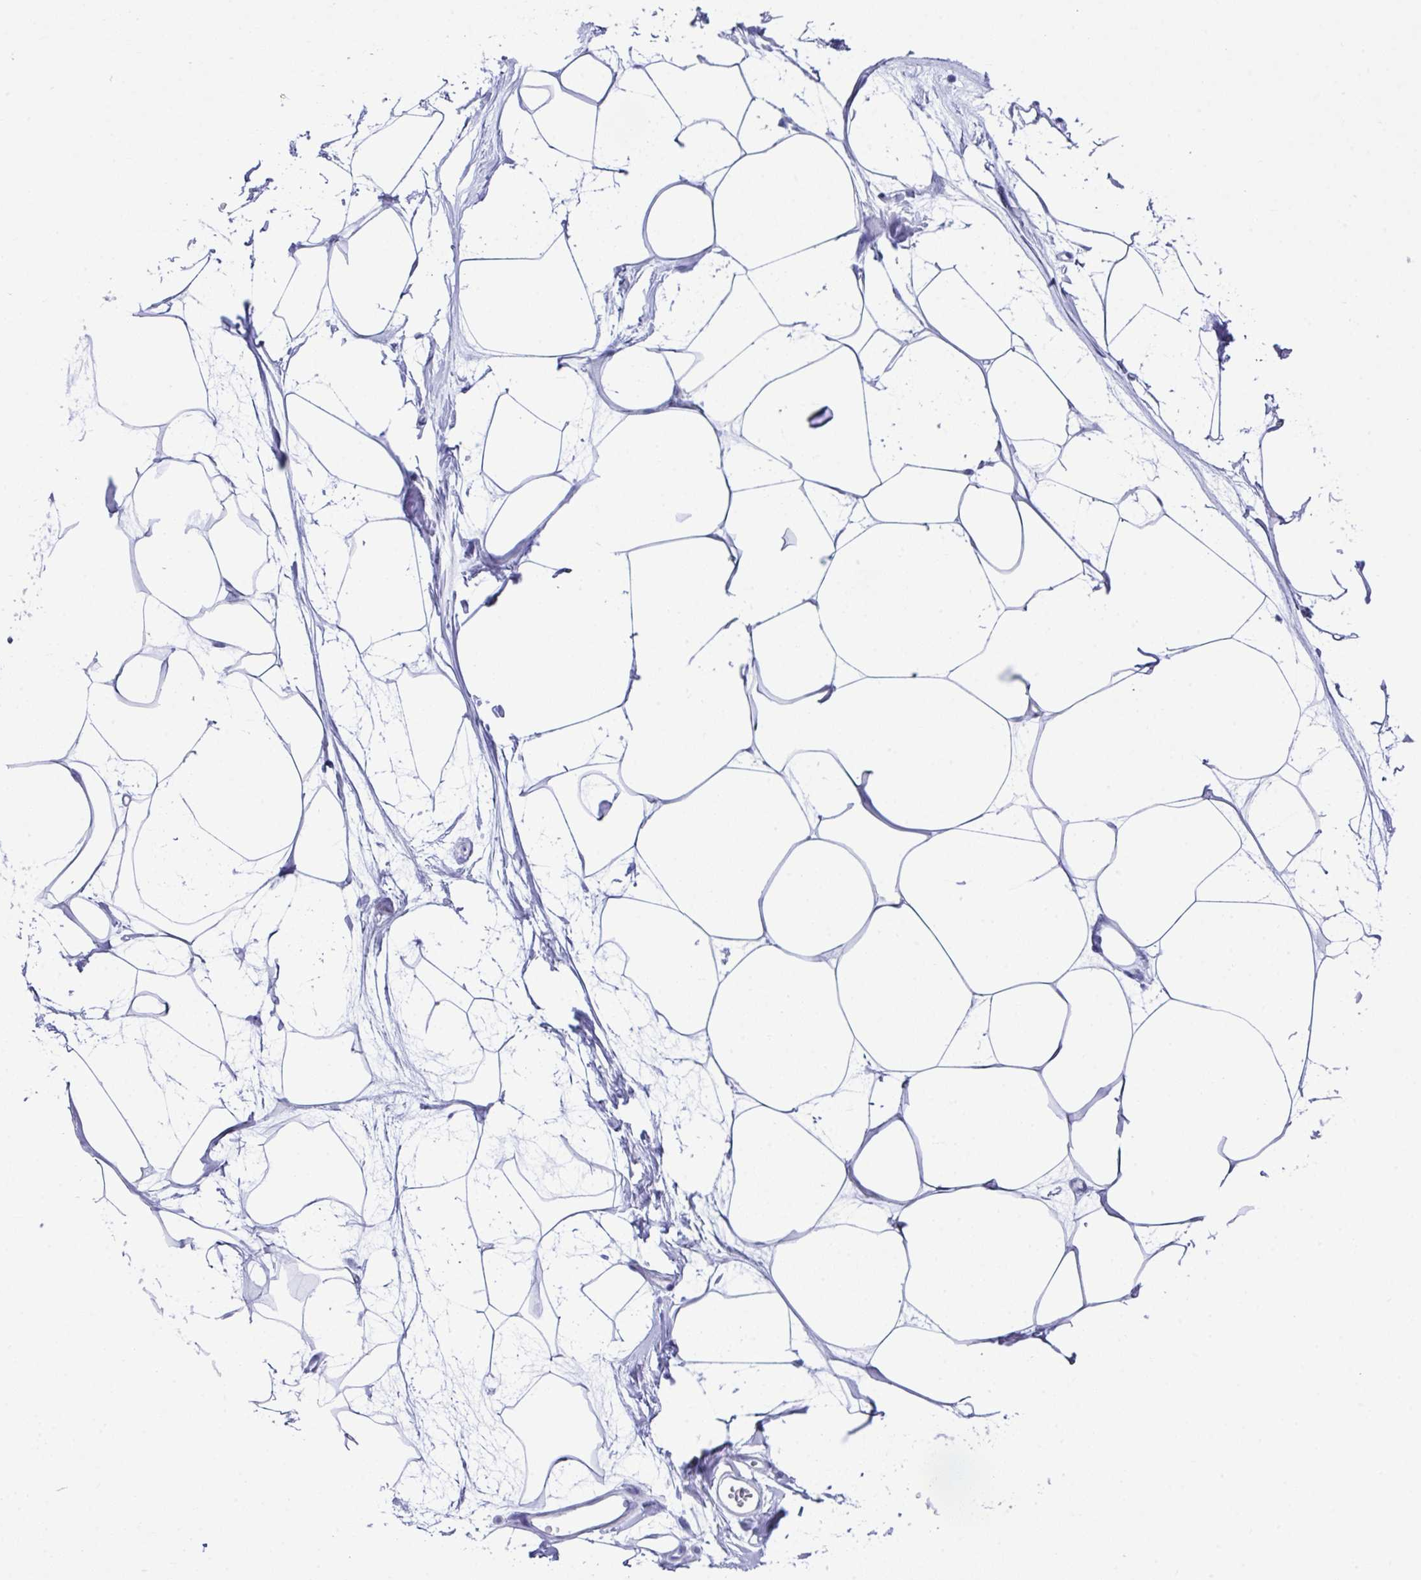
{"staining": {"intensity": "negative", "quantity": "none", "location": "none"}, "tissue": "breast", "cell_type": "Adipocytes", "image_type": "normal", "snomed": [{"axis": "morphology", "description": "Normal tissue, NOS"}, {"axis": "topography", "description": "Breast"}], "caption": "IHC of normal human breast exhibits no positivity in adipocytes.", "gene": "LGALS4", "patient": {"sex": "female", "age": 45}}